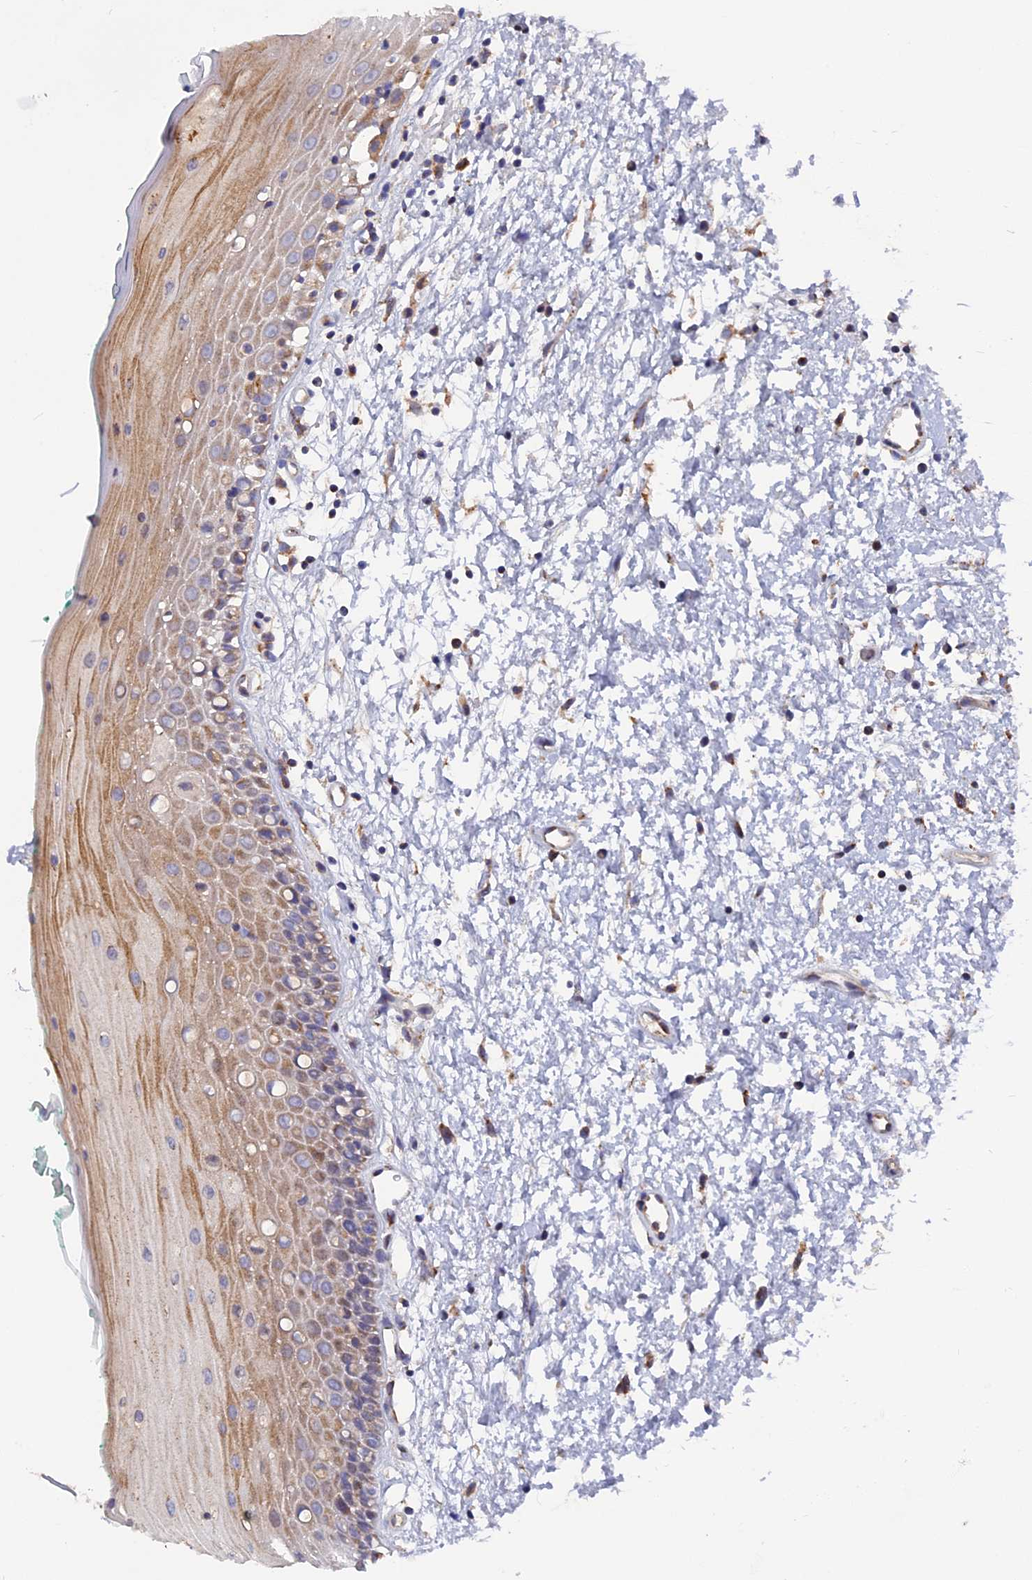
{"staining": {"intensity": "weak", "quantity": ">75%", "location": "cytoplasmic/membranous"}, "tissue": "oral mucosa", "cell_type": "Squamous epithelial cells", "image_type": "normal", "snomed": [{"axis": "morphology", "description": "Normal tissue, NOS"}, {"axis": "topography", "description": "Oral tissue"}], "caption": "Immunohistochemistry histopathology image of benign oral mucosa: oral mucosa stained using immunohistochemistry (IHC) reveals low levels of weak protein expression localized specifically in the cytoplasmic/membranous of squamous epithelial cells, appearing as a cytoplasmic/membranous brown color.", "gene": "TGFA", "patient": {"sex": "female", "age": 70}}